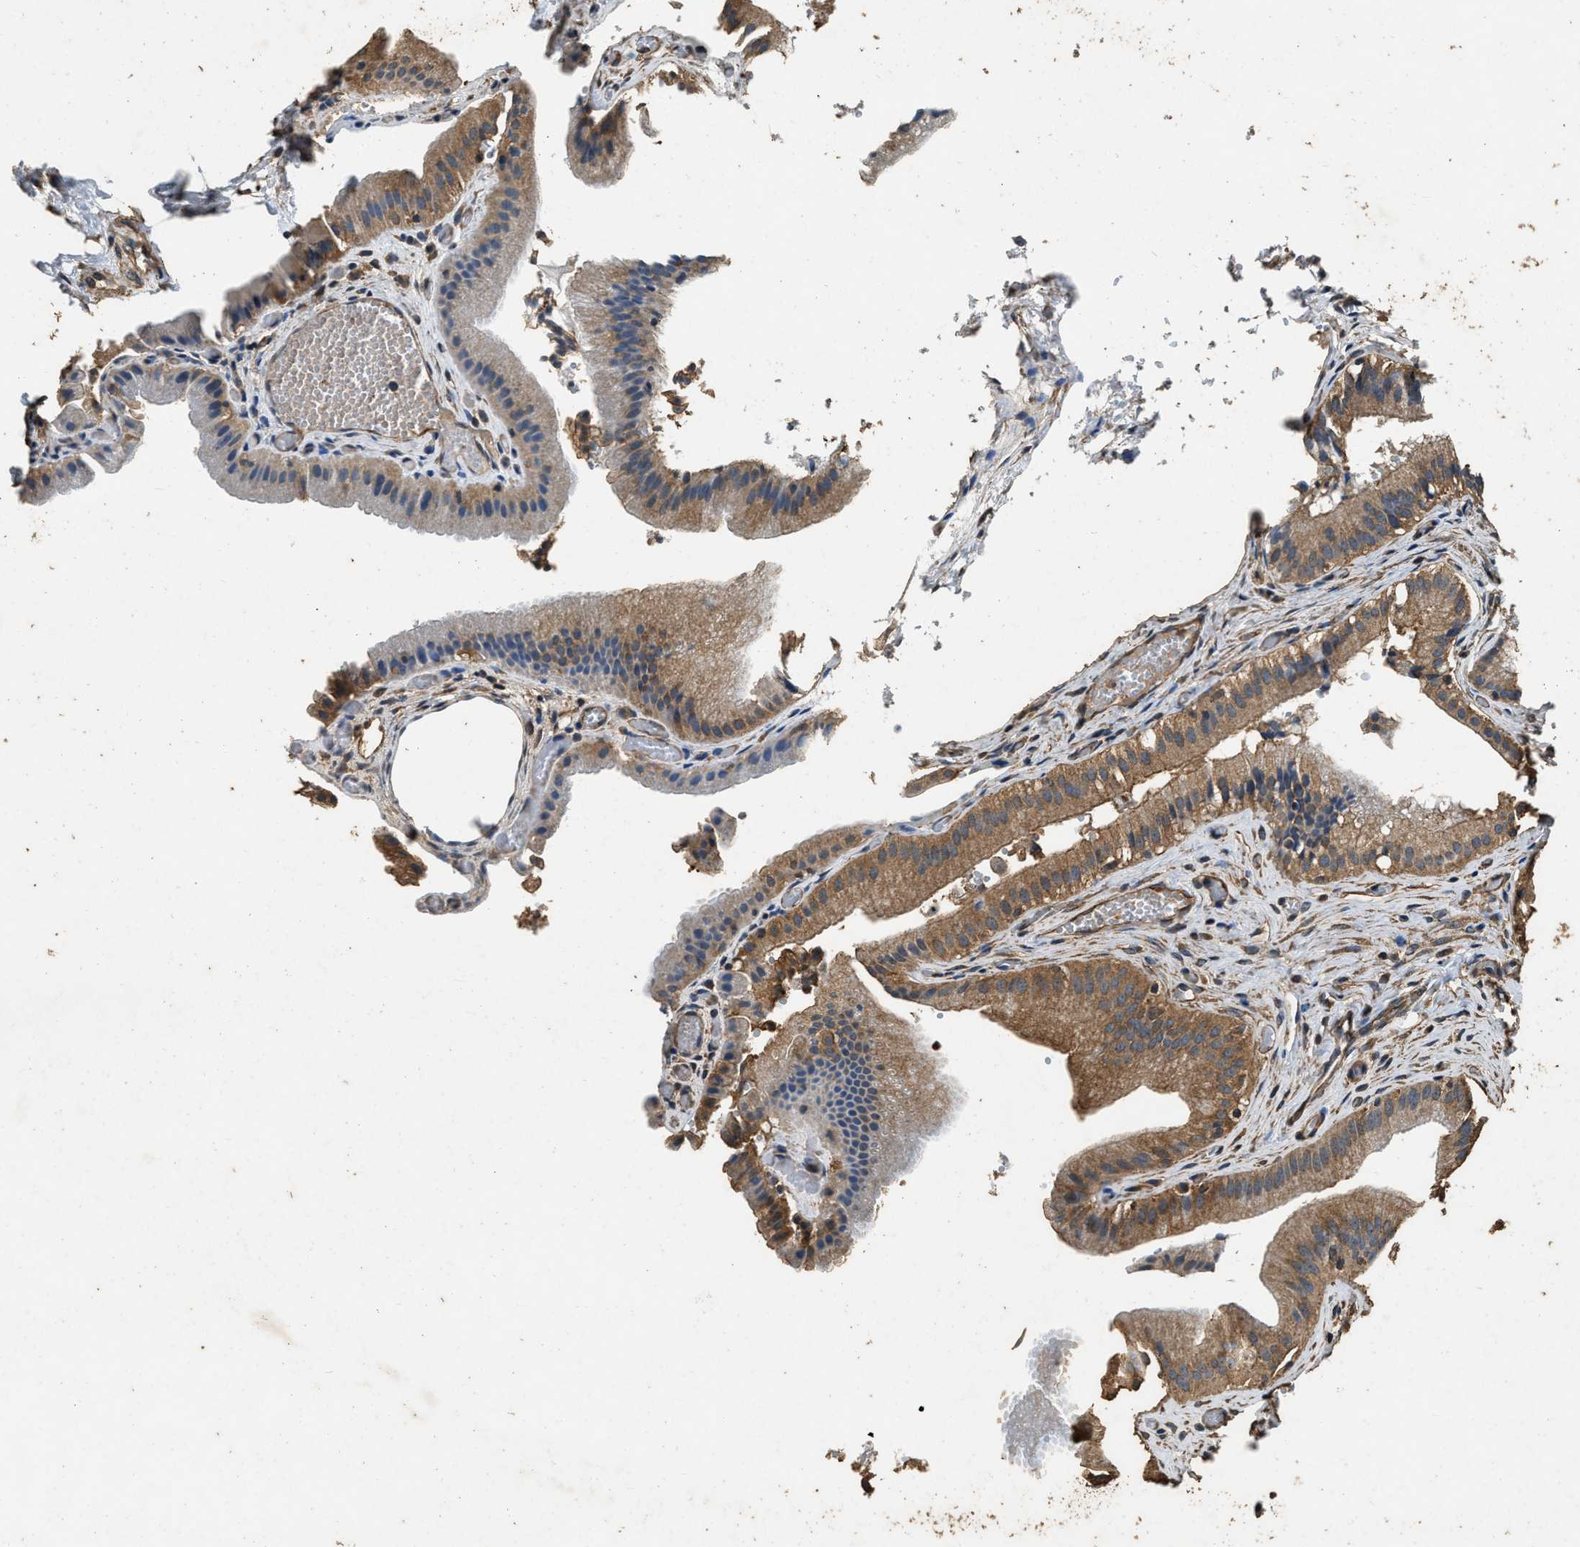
{"staining": {"intensity": "moderate", "quantity": "25%-75%", "location": "cytoplasmic/membranous"}, "tissue": "gallbladder", "cell_type": "Glandular cells", "image_type": "normal", "snomed": [{"axis": "morphology", "description": "Normal tissue, NOS"}, {"axis": "topography", "description": "Gallbladder"}], "caption": "Immunohistochemical staining of normal gallbladder demonstrates medium levels of moderate cytoplasmic/membranous positivity in about 25%-75% of glandular cells.", "gene": "MIB1", "patient": {"sex": "male", "age": 49}}